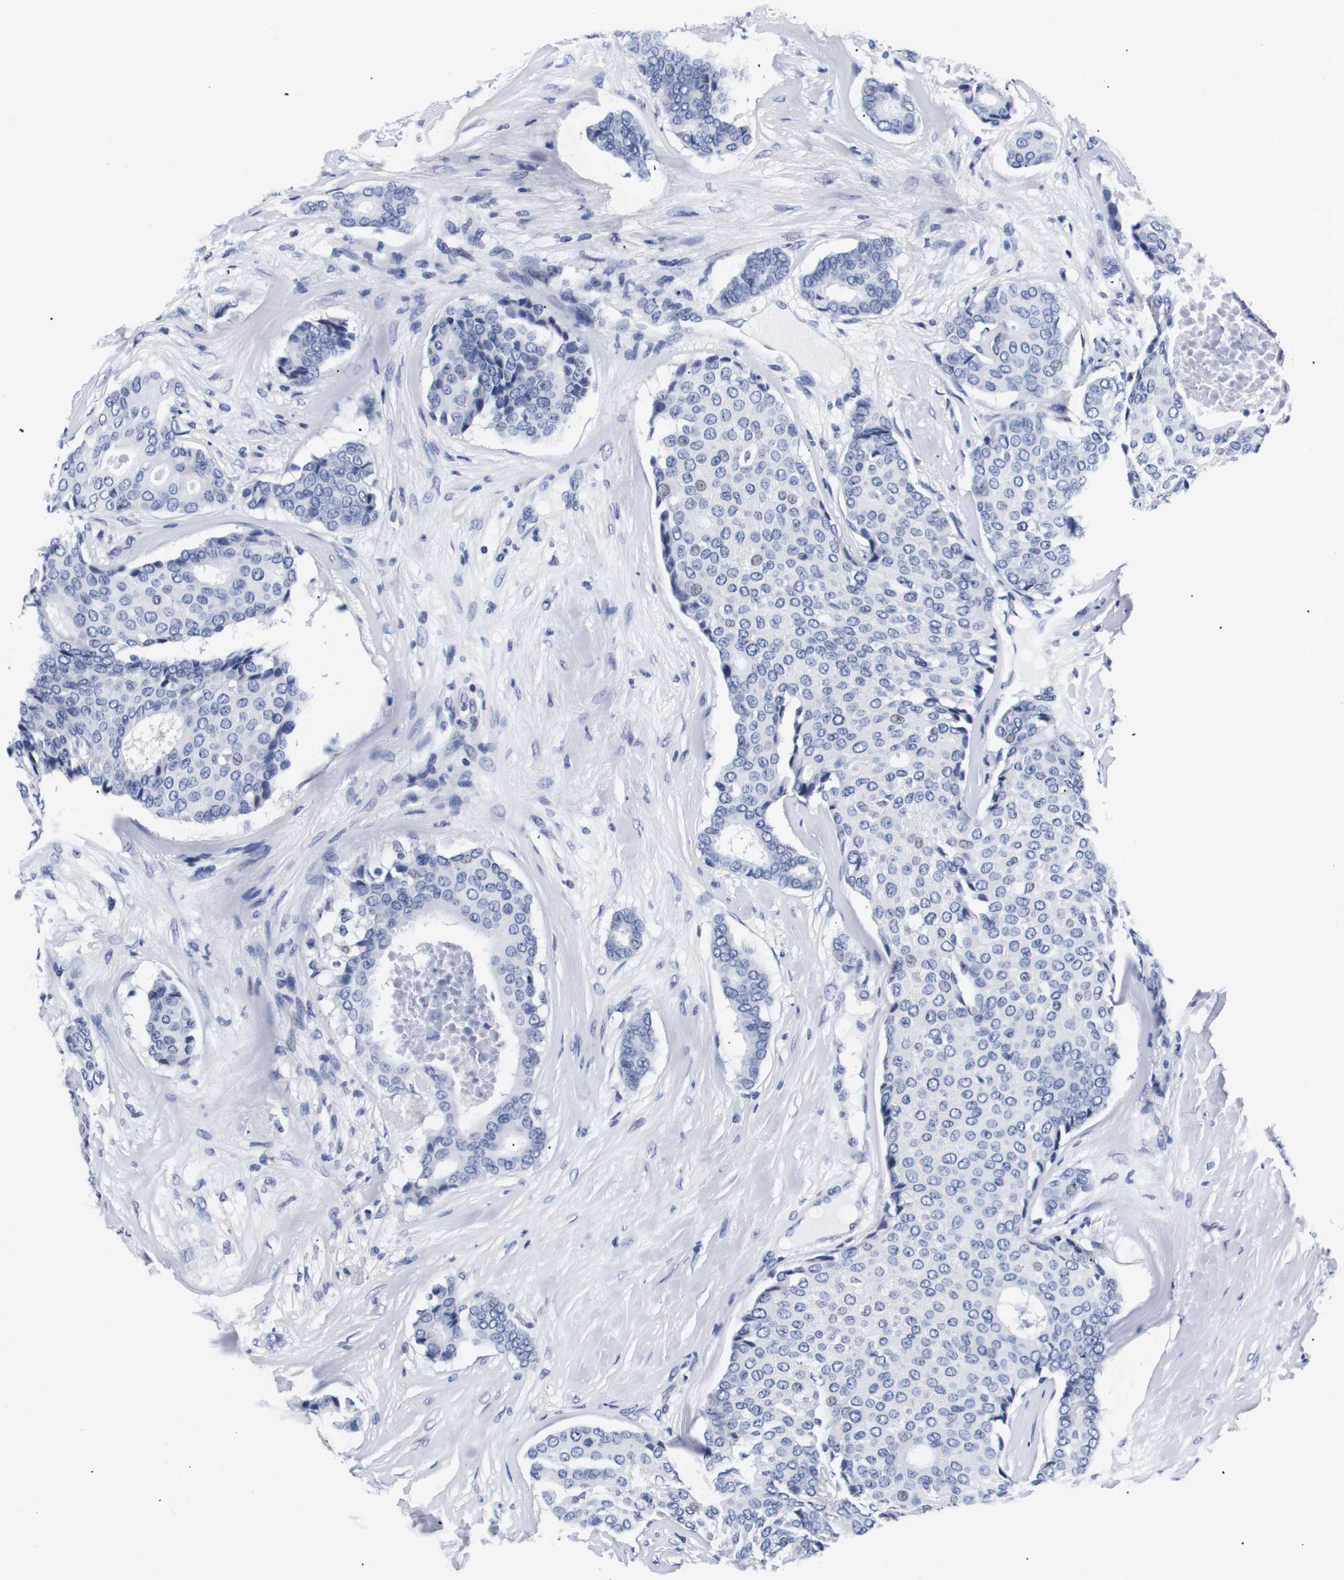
{"staining": {"intensity": "negative", "quantity": "none", "location": "none"}, "tissue": "breast cancer", "cell_type": "Tumor cells", "image_type": "cancer", "snomed": [{"axis": "morphology", "description": "Duct carcinoma"}, {"axis": "topography", "description": "Breast"}], "caption": "The micrograph demonstrates no significant staining in tumor cells of breast cancer (invasive ductal carcinoma).", "gene": "ATP6V0A4", "patient": {"sex": "female", "age": 75}}